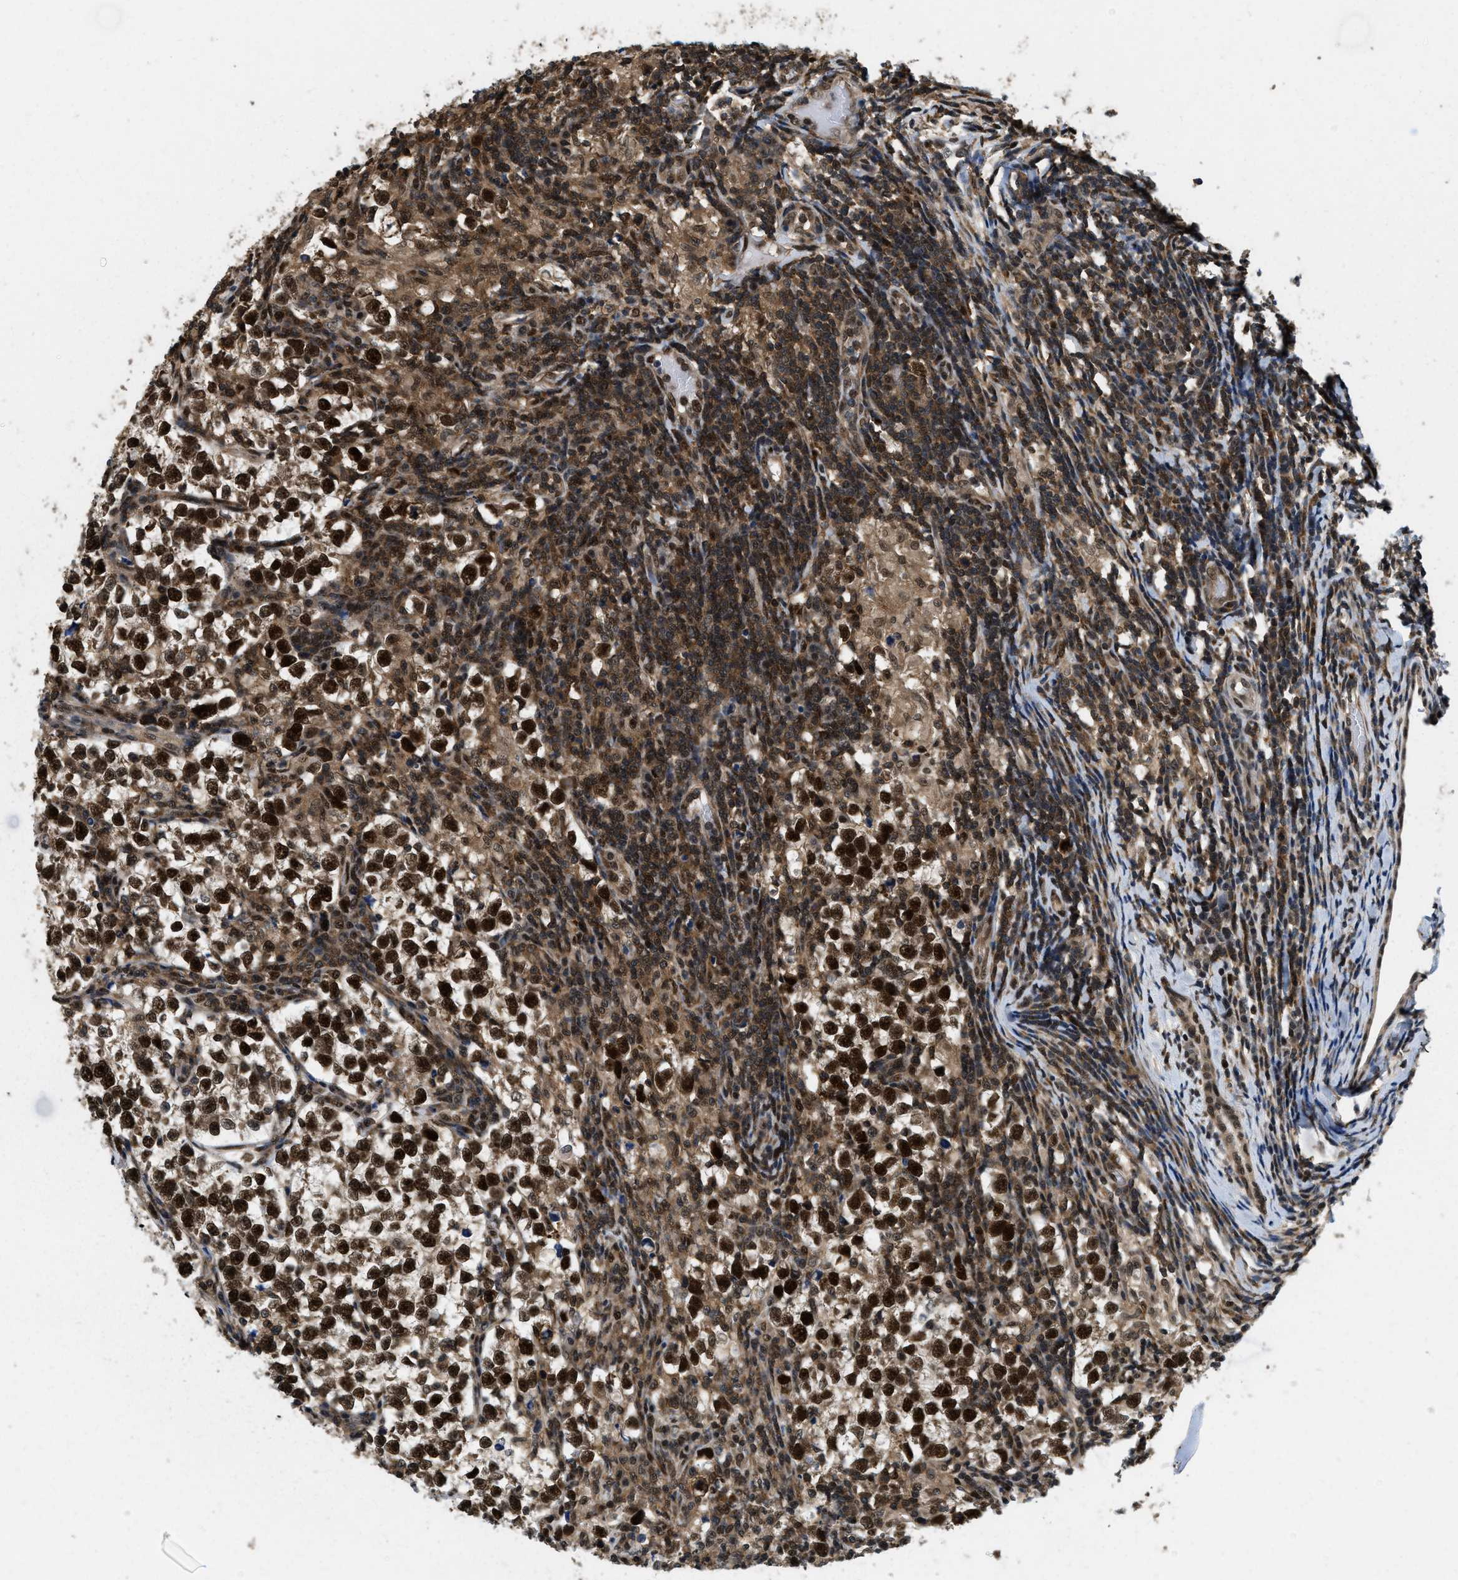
{"staining": {"intensity": "strong", "quantity": ">75%", "location": "cytoplasmic/membranous,nuclear"}, "tissue": "testis cancer", "cell_type": "Tumor cells", "image_type": "cancer", "snomed": [{"axis": "morphology", "description": "Normal tissue, NOS"}, {"axis": "morphology", "description": "Seminoma, NOS"}, {"axis": "topography", "description": "Testis"}], "caption": "This photomicrograph shows seminoma (testis) stained with immunohistochemistry (IHC) to label a protein in brown. The cytoplasmic/membranous and nuclear of tumor cells show strong positivity for the protein. Nuclei are counter-stained blue.", "gene": "ATF7IP", "patient": {"sex": "male", "age": 43}}